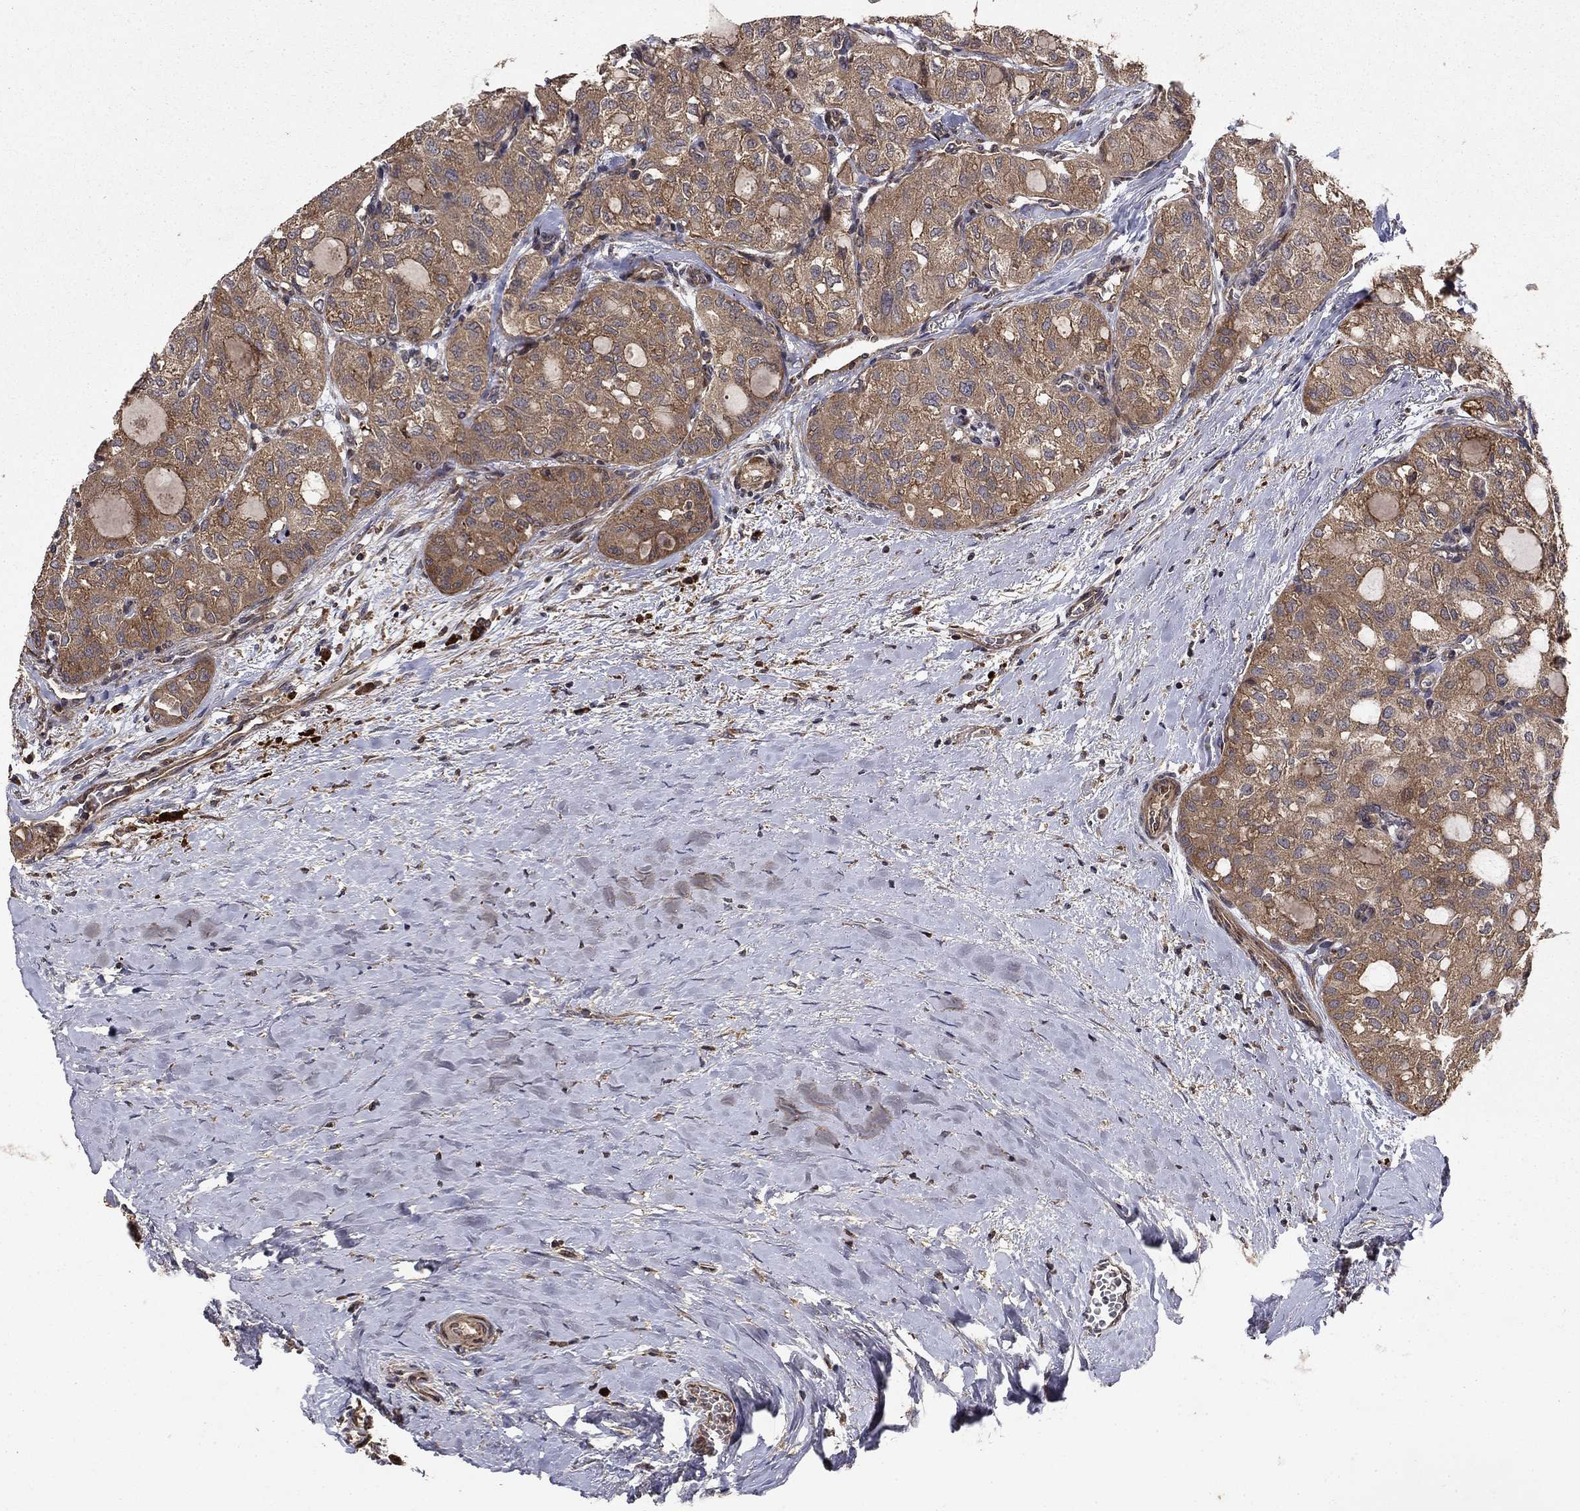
{"staining": {"intensity": "moderate", "quantity": ">75%", "location": "cytoplasmic/membranous"}, "tissue": "thyroid cancer", "cell_type": "Tumor cells", "image_type": "cancer", "snomed": [{"axis": "morphology", "description": "Follicular adenoma carcinoma, NOS"}, {"axis": "topography", "description": "Thyroid gland"}], "caption": "Thyroid cancer (follicular adenoma carcinoma) tissue reveals moderate cytoplasmic/membranous staining in approximately >75% of tumor cells, visualized by immunohistochemistry. The staining is performed using DAB (3,3'-diaminobenzidine) brown chromogen to label protein expression. The nuclei are counter-stained blue using hematoxylin.", "gene": "BABAM2", "patient": {"sex": "male", "age": 75}}